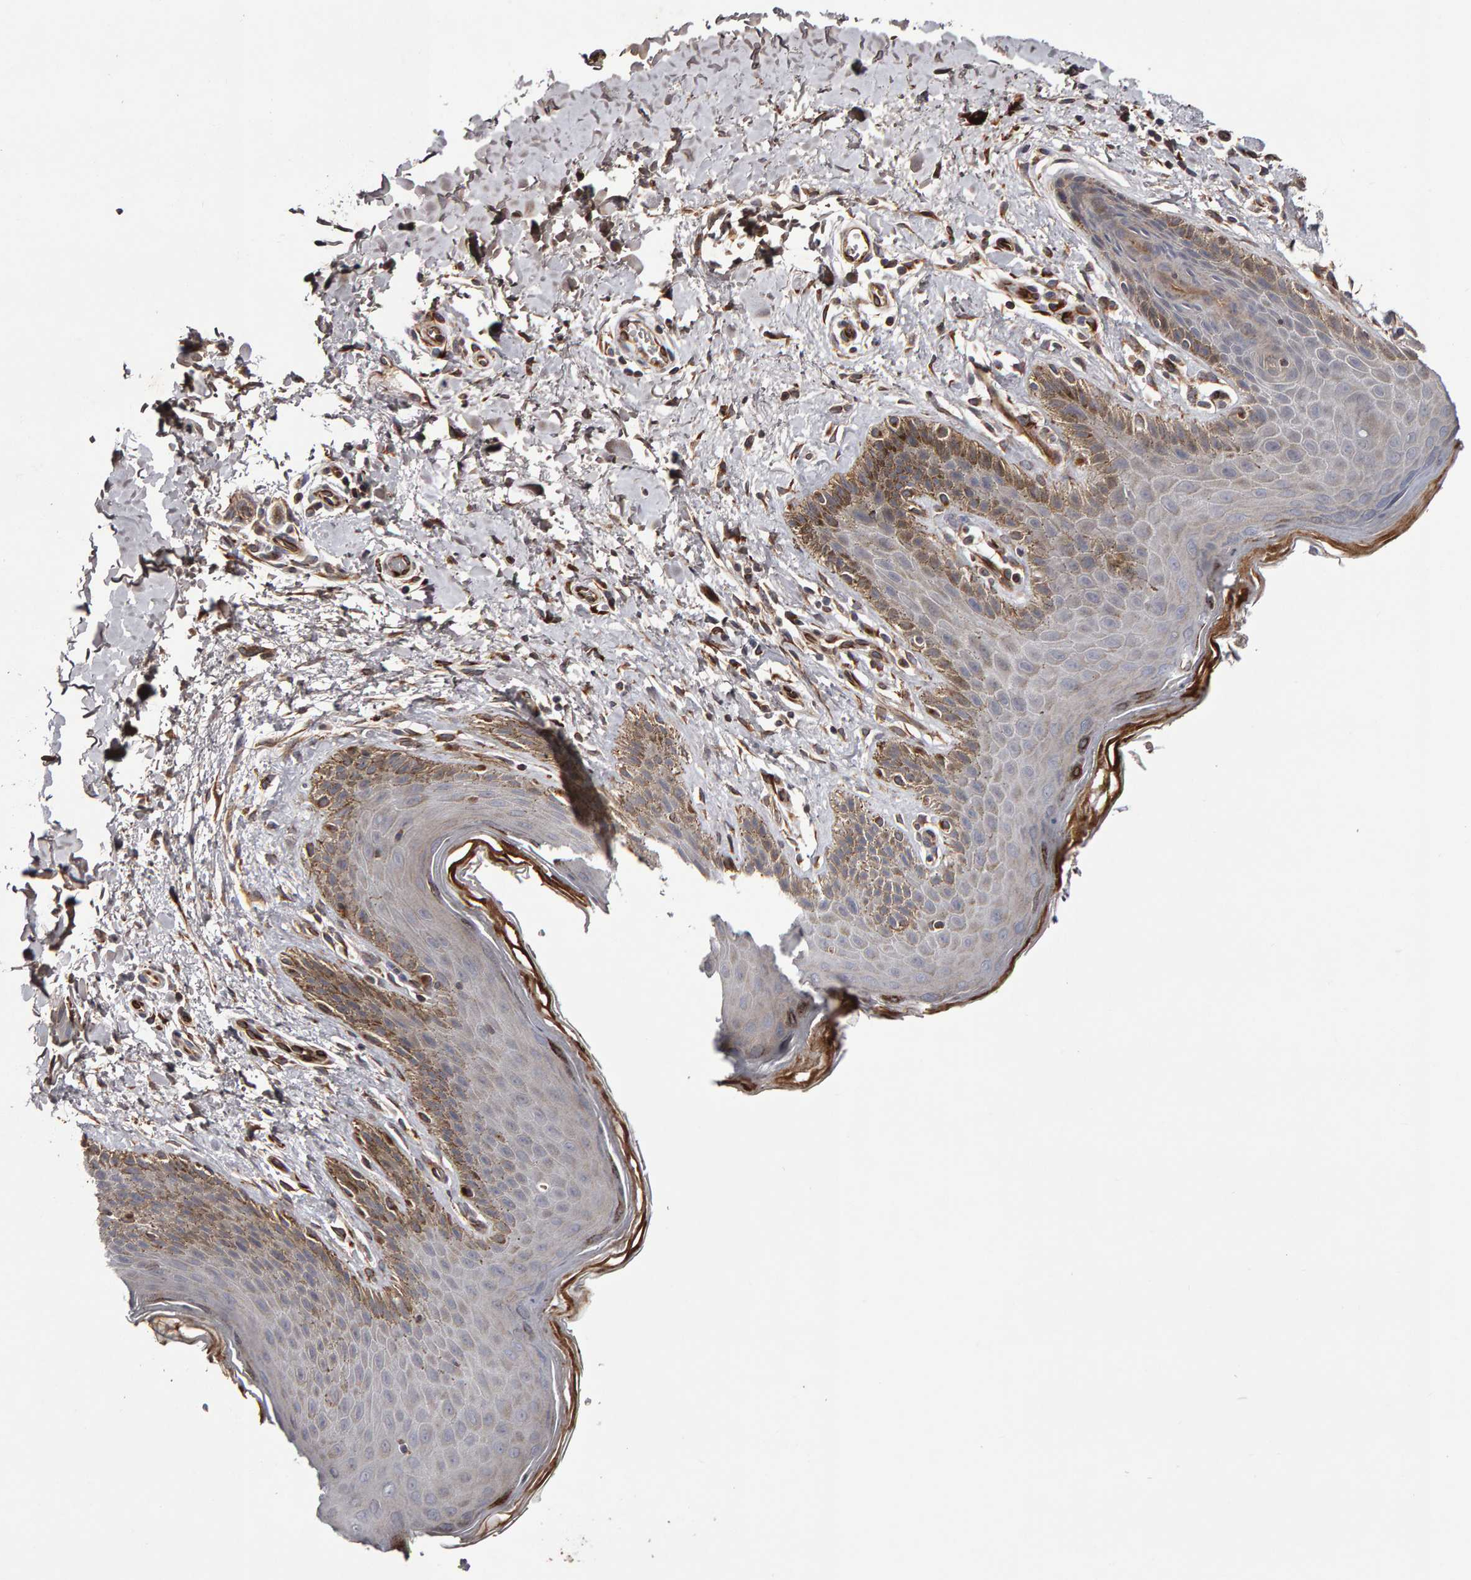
{"staining": {"intensity": "moderate", "quantity": "<25%", "location": "cytoplasmic/membranous"}, "tissue": "skin", "cell_type": "Epidermal cells", "image_type": "normal", "snomed": [{"axis": "morphology", "description": "Normal tissue, NOS"}, {"axis": "topography", "description": "Anal"}, {"axis": "topography", "description": "Peripheral nerve tissue"}], "caption": "Immunohistochemistry of normal human skin exhibits low levels of moderate cytoplasmic/membranous staining in approximately <25% of epidermal cells.", "gene": "CANT1", "patient": {"sex": "male", "age": 44}}